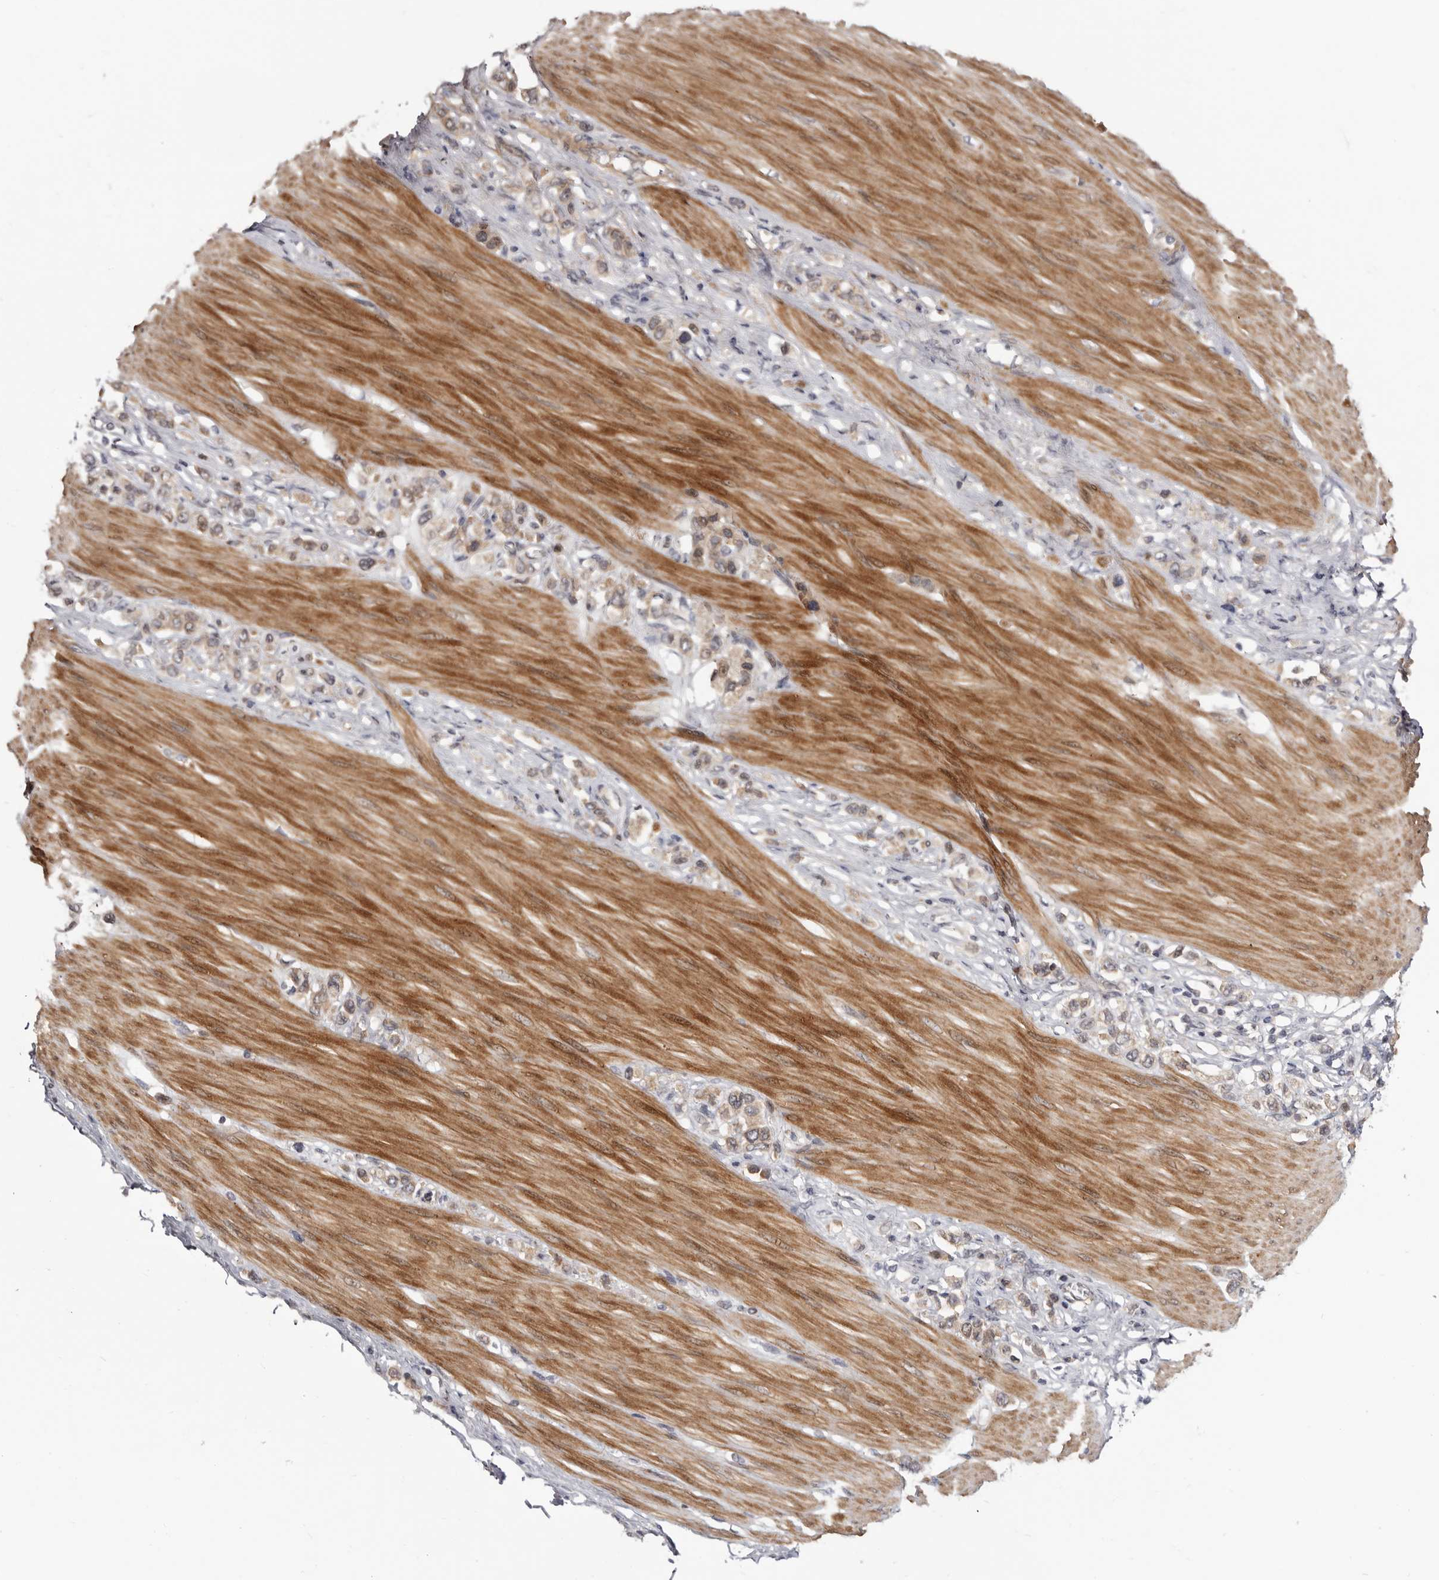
{"staining": {"intensity": "weak", "quantity": ">75%", "location": "cytoplasmic/membranous"}, "tissue": "stomach cancer", "cell_type": "Tumor cells", "image_type": "cancer", "snomed": [{"axis": "morphology", "description": "Adenocarcinoma, NOS"}, {"axis": "topography", "description": "Stomach"}], "caption": "Adenocarcinoma (stomach) stained with DAB (3,3'-diaminobenzidine) immunohistochemistry (IHC) shows low levels of weak cytoplasmic/membranous expression in about >75% of tumor cells.", "gene": "SBDS", "patient": {"sex": "female", "age": 65}}